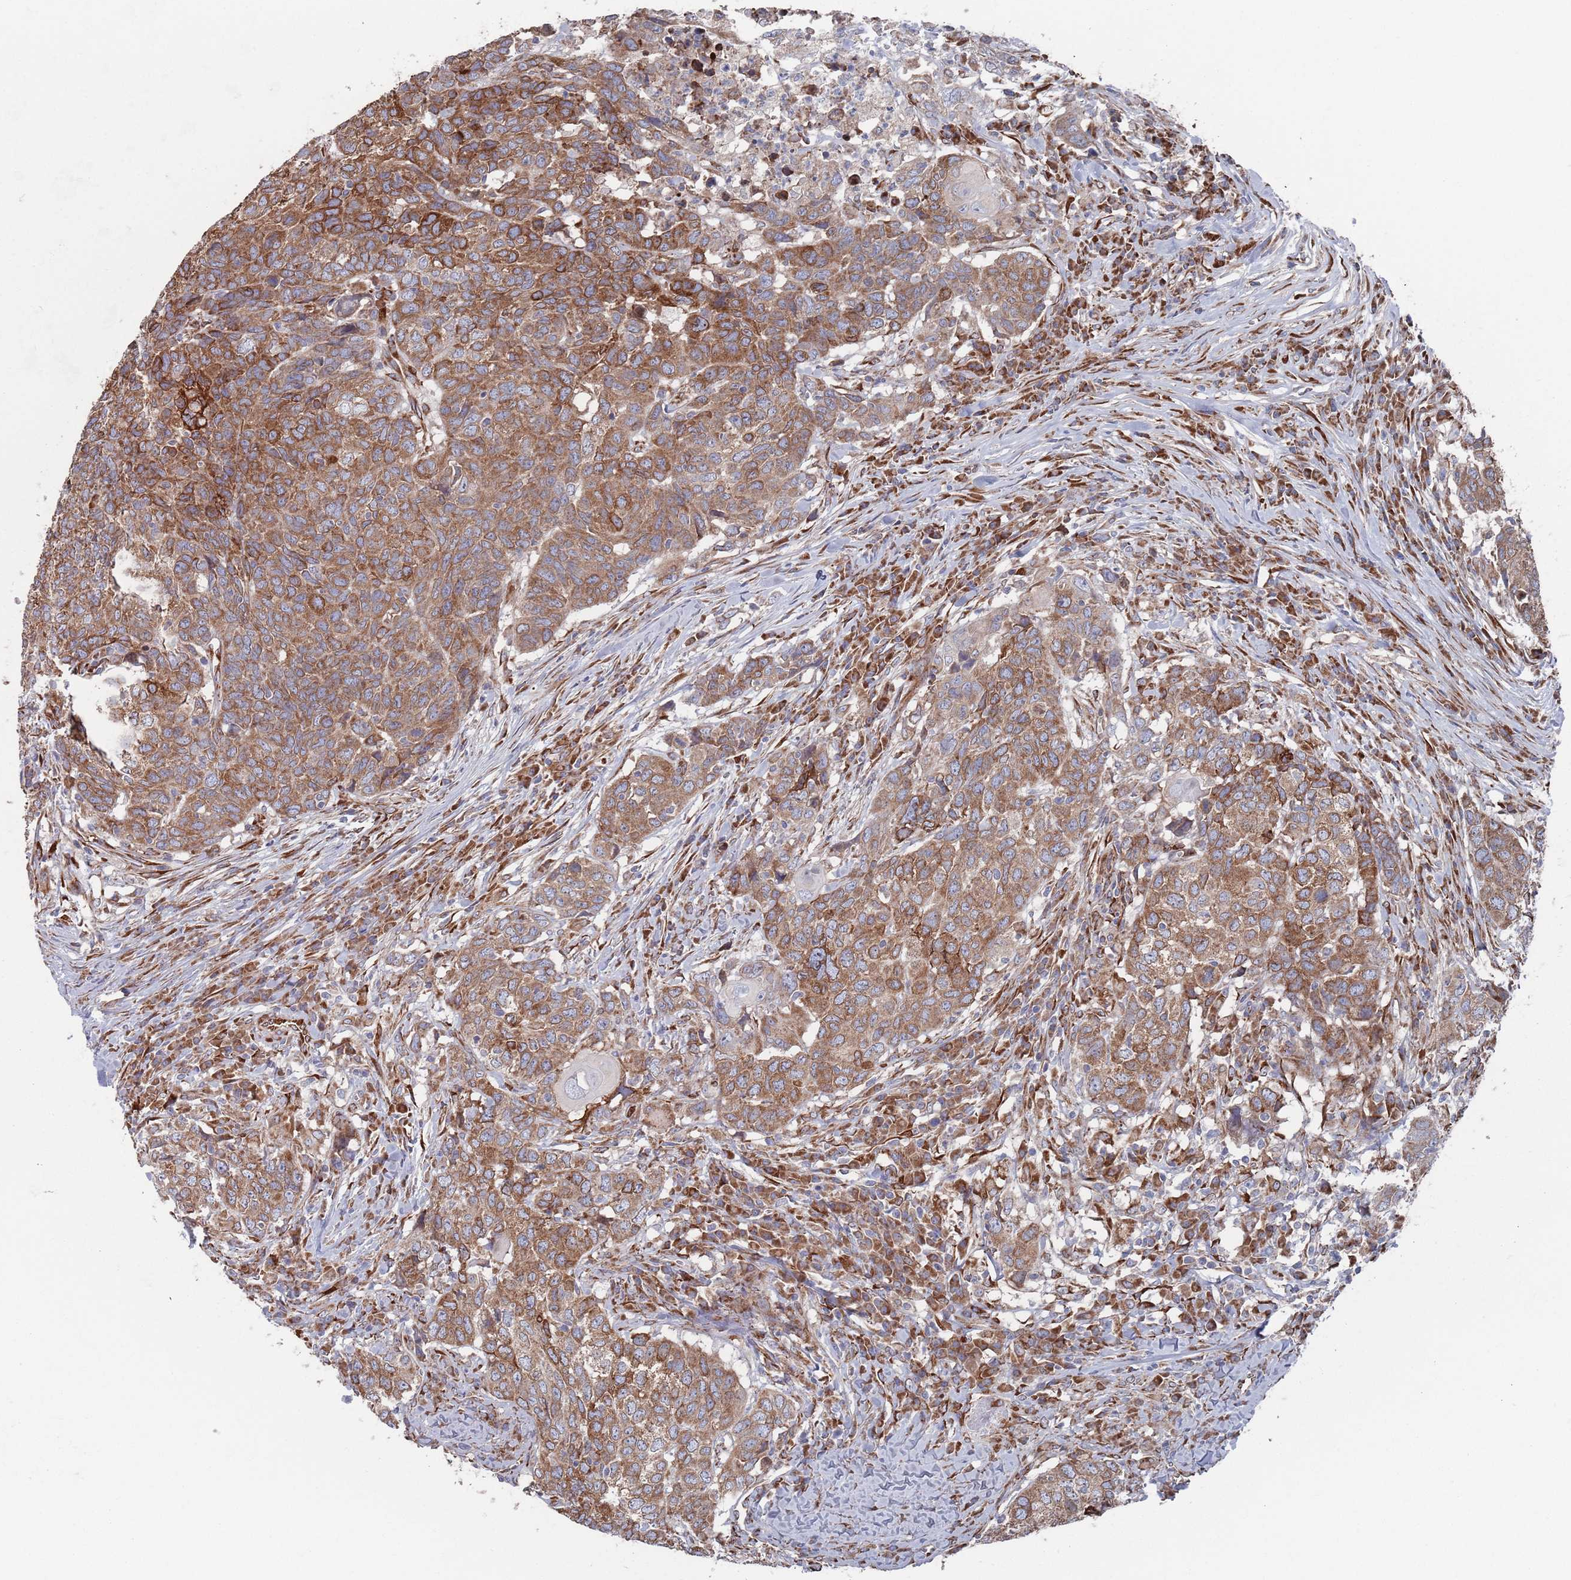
{"staining": {"intensity": "strong", "quantity": ">75%", "location": "cytoplasmic/membranous"}, "tissue": "head and neck cancer", "cell_type": "Tumor cells", "image_type": "cancer", "snomed": [{"axis": "morphology", "description": "Normal tissue, NOS"}, {"axis": "morphology", "description": "Squamous cell carcinoma, NOS"}, {"axis": "topography", "description": "Skeletal muscle"}, {"axis": "topography", "description": "Vascular tissue"}, {"axis": "topography", "description": "Peripheral nerve tissue"}, {"axis": "topography", "description": "Head-Neck"}], "caption": "This photomicrograph displays IHC staining of human head and neck squamous cell carcinoma, with high strong cytoplasmic/membranous expression in about >75% of tumor cells.", "gene": "CCDC106", "patient": {"sex": "male", "age": 66}}